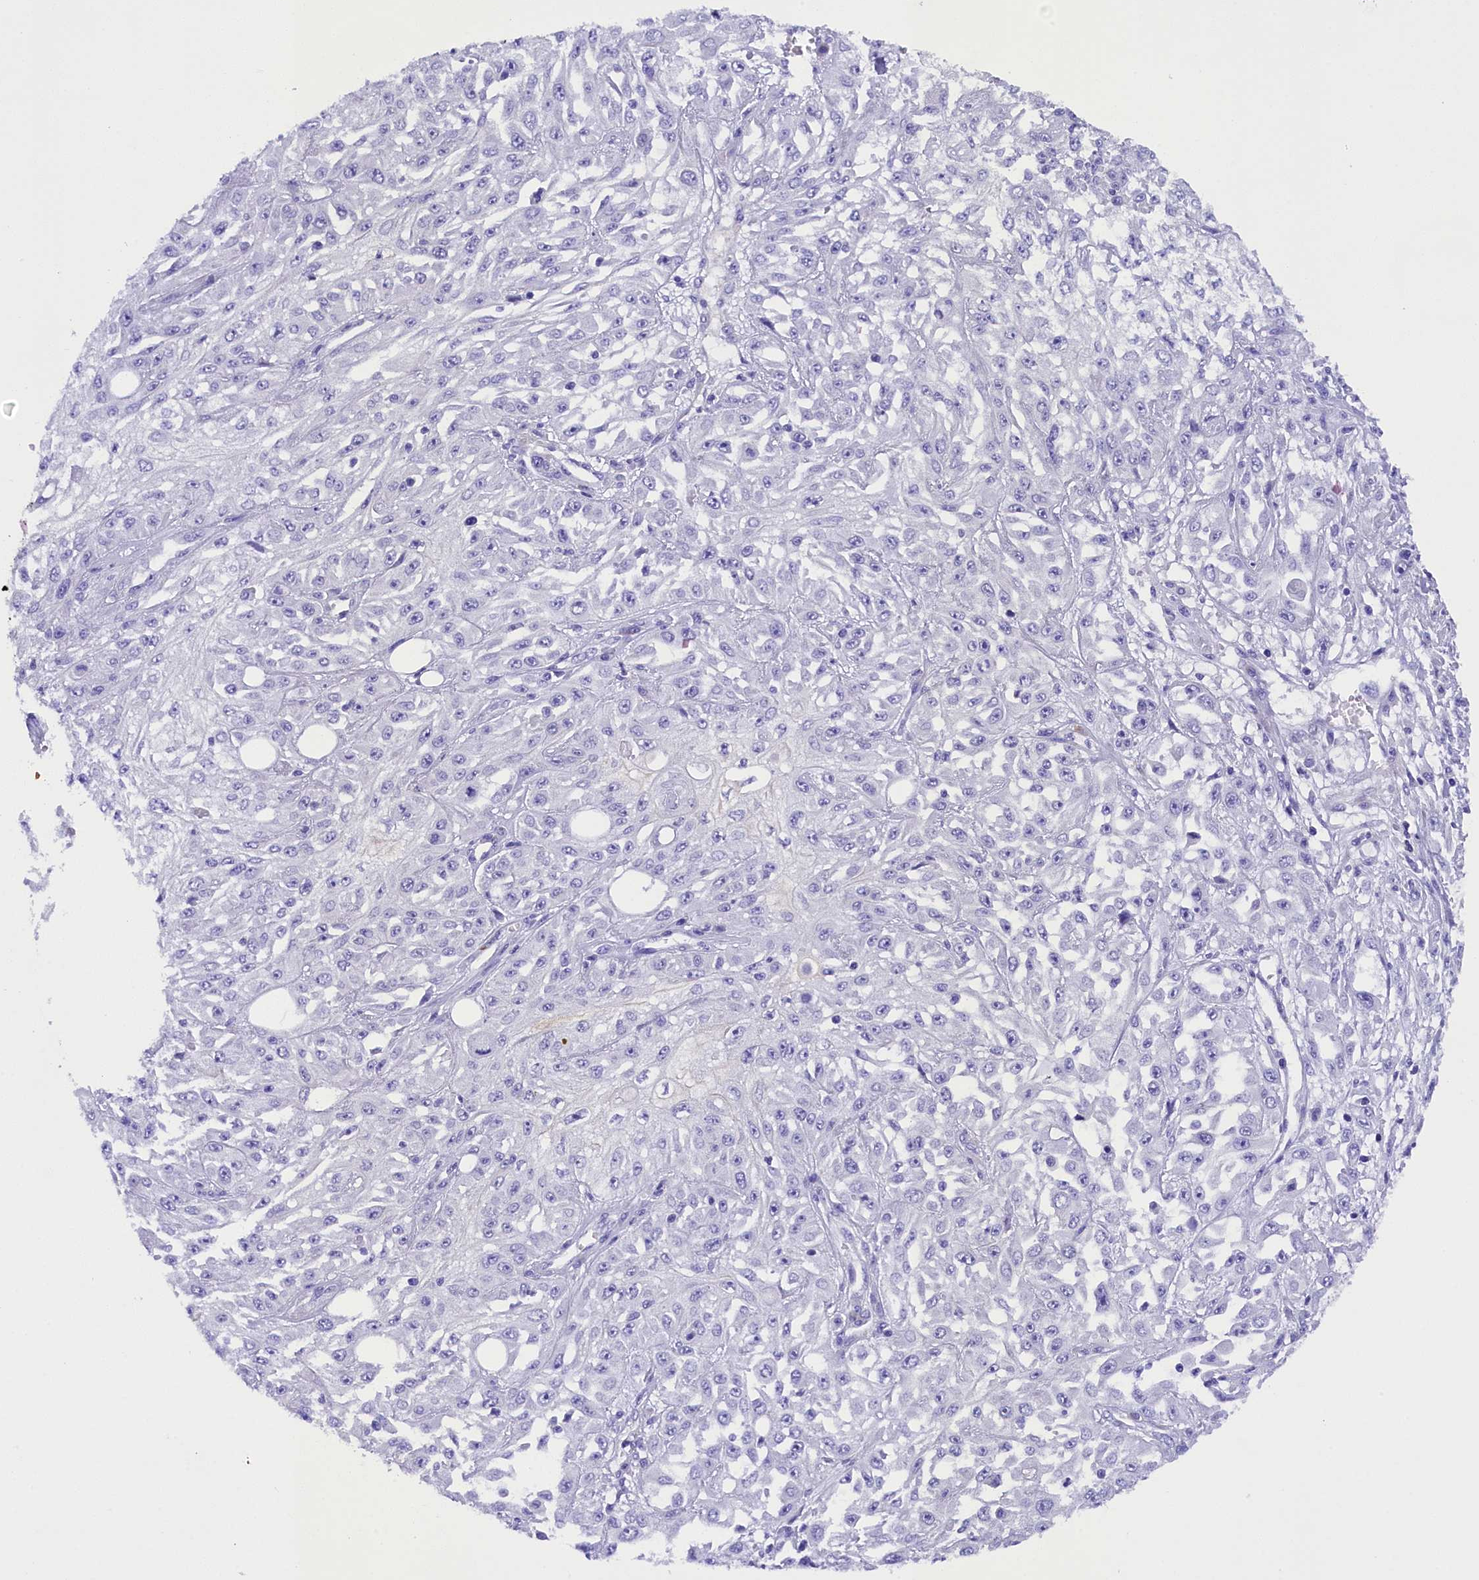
{"staining": {"intensity": "negative", "quantity": "none", "location": "none"}, "tissue": "skin cancer", "cell_type": "Tumor cells", "image_type": "cancer", "snomed": [{"axis": "morphology", "description": "Squamous cell carcinoma, NOS"}, {"axis": "morphology", "description": "Squamous cell carcinoma, metastatic, NOS"}, {"axis": "topography", "description": "Skin"}, {"axis": "topography", "description": "Lymph node"}], "caption": "This is a photomicrograph of immunohistochemistry staining of skin cancer (metastatic squamous cell carcinoma), which shows no staining in tumor cells.", "gene": "SOD3", "patient": {"sex": "male", "age": 75}}